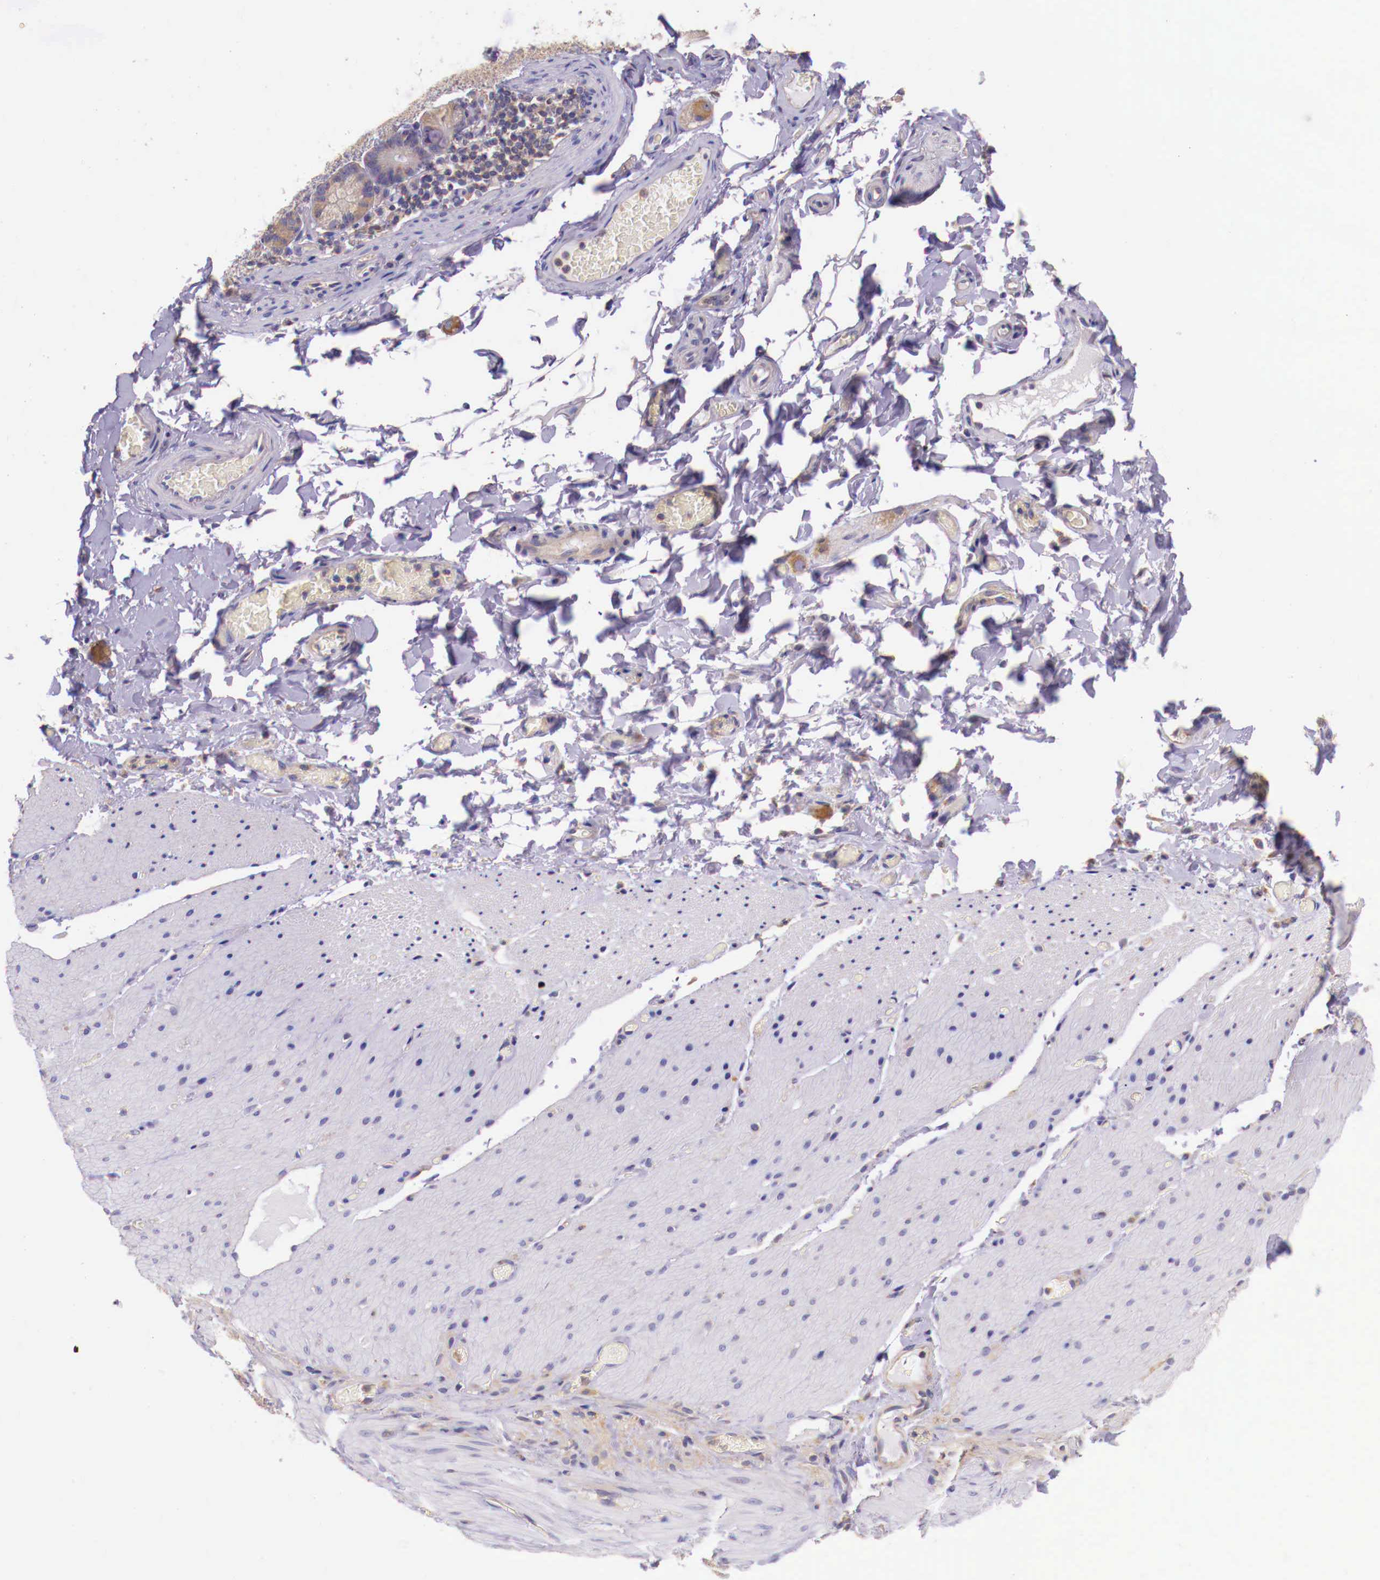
{"staining": {"intensity": "negative", "quantity": "none", "location": "none"}, "tissue": "adipose tissue", "cell_type": "Adipocytes", "image_type": "normal", "snomed": [{"axis": "morphology", "description": "Normal tissue, NOS"}, {"axis": "topography", "description": "Duodenum"}], "caption": "Unremarkable adipose tissue was stained to show a protein in brown. There is no significant staining in adipocytes. (Stains: DAB IHC with hematoxylin counter stain, Microscopy: brightfield microscopy at high magnification).", "gene": "GRIPAP1", "patient": {"sex": "male", "age": 63}}